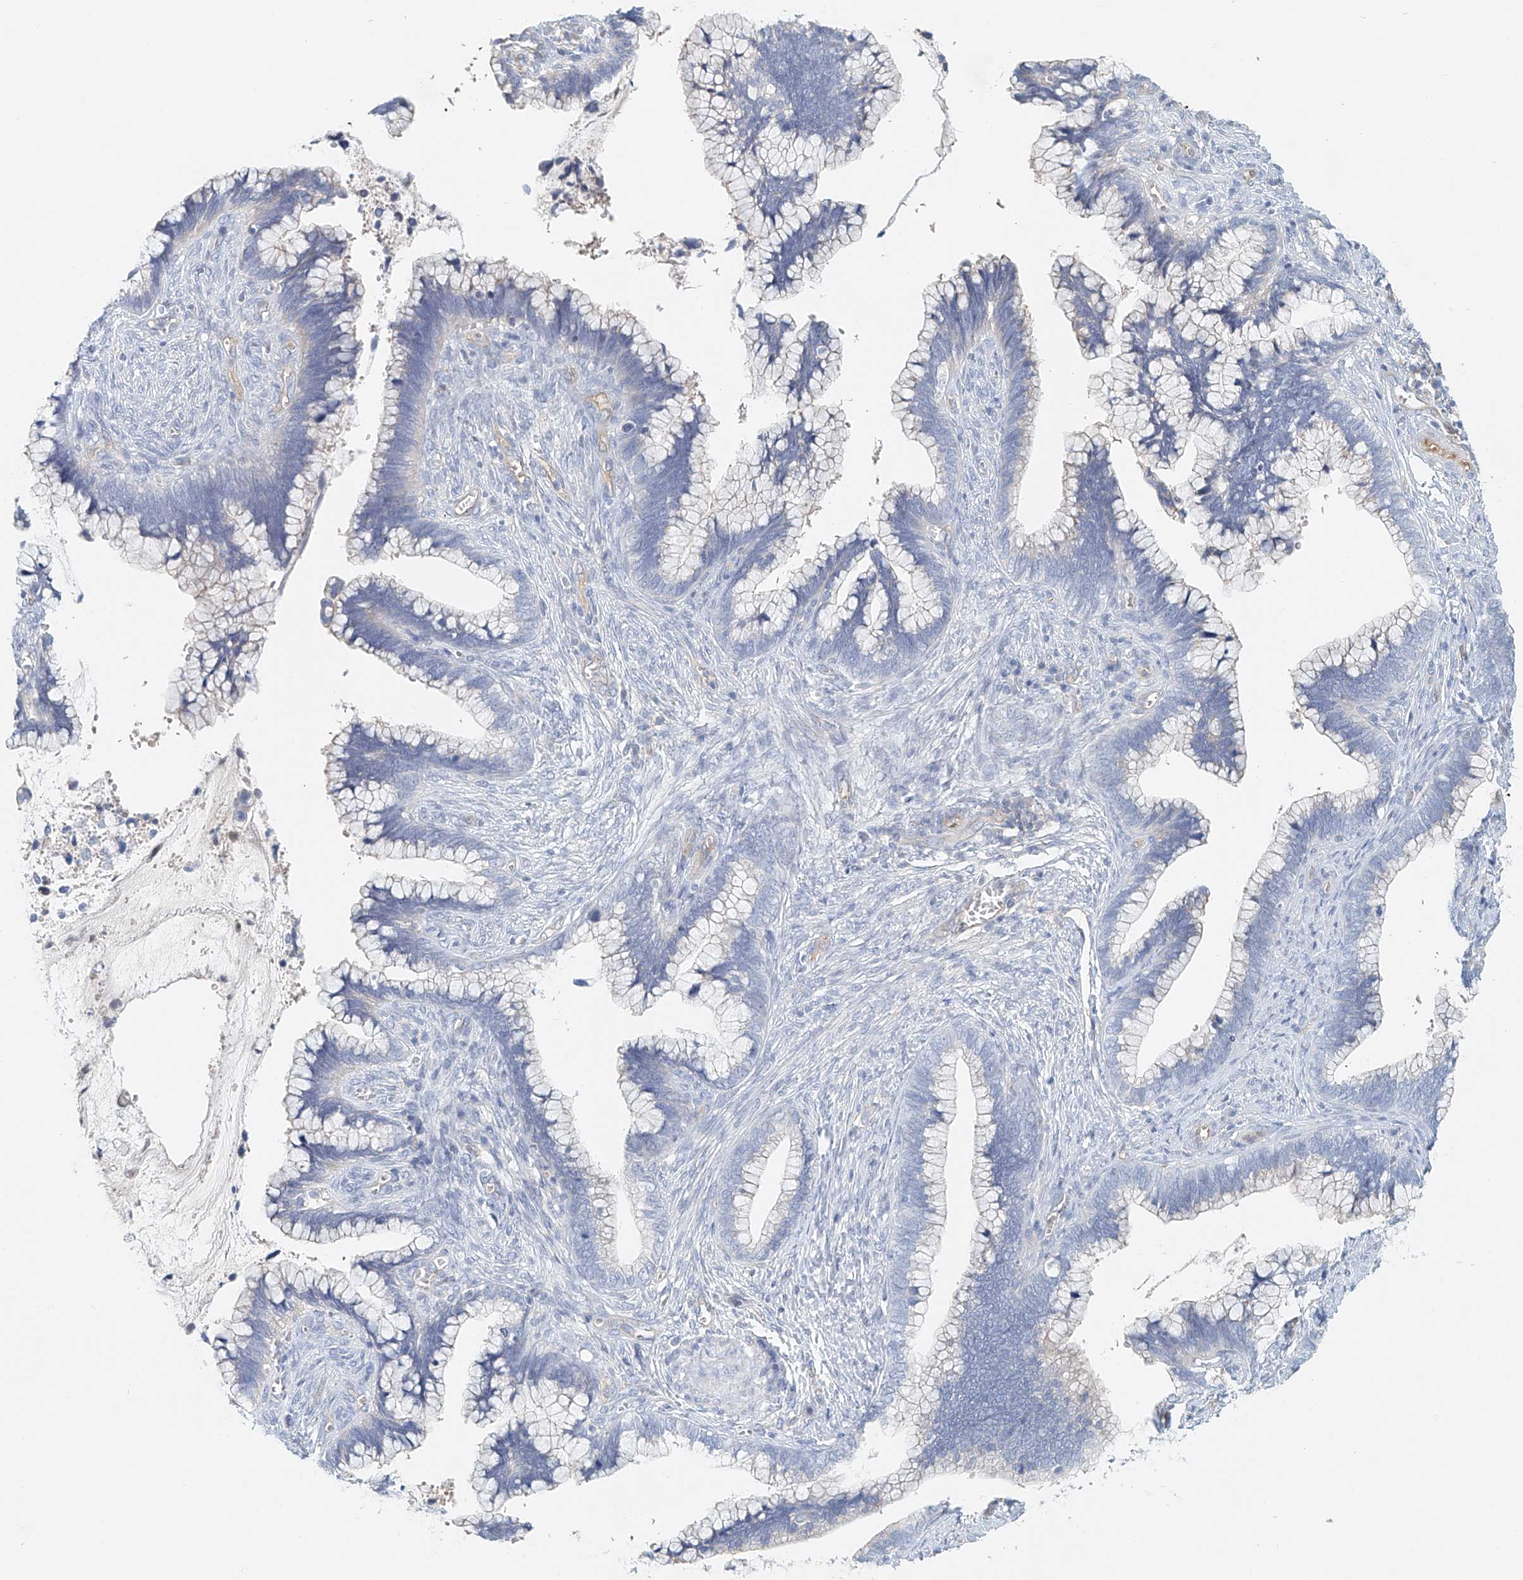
{"staining": {"intensity": "negative", "quantity": "none", "location": "none"}, "tissue": "cervical cancer", "cell_type": "Tumor cells", "image_type": "cancer", "snomed": [{"axis": "morphology", "description": "Adenocarcinoma, NOS"}, {"axis": "topography", "description": "Cervix"}], "caption": "Photomicrograph shows no significant protein staining in tumor cells of adenocarcinoma (cervical).", "gene": "FRYL", "patient": {"sex": "female", "age": 44}}